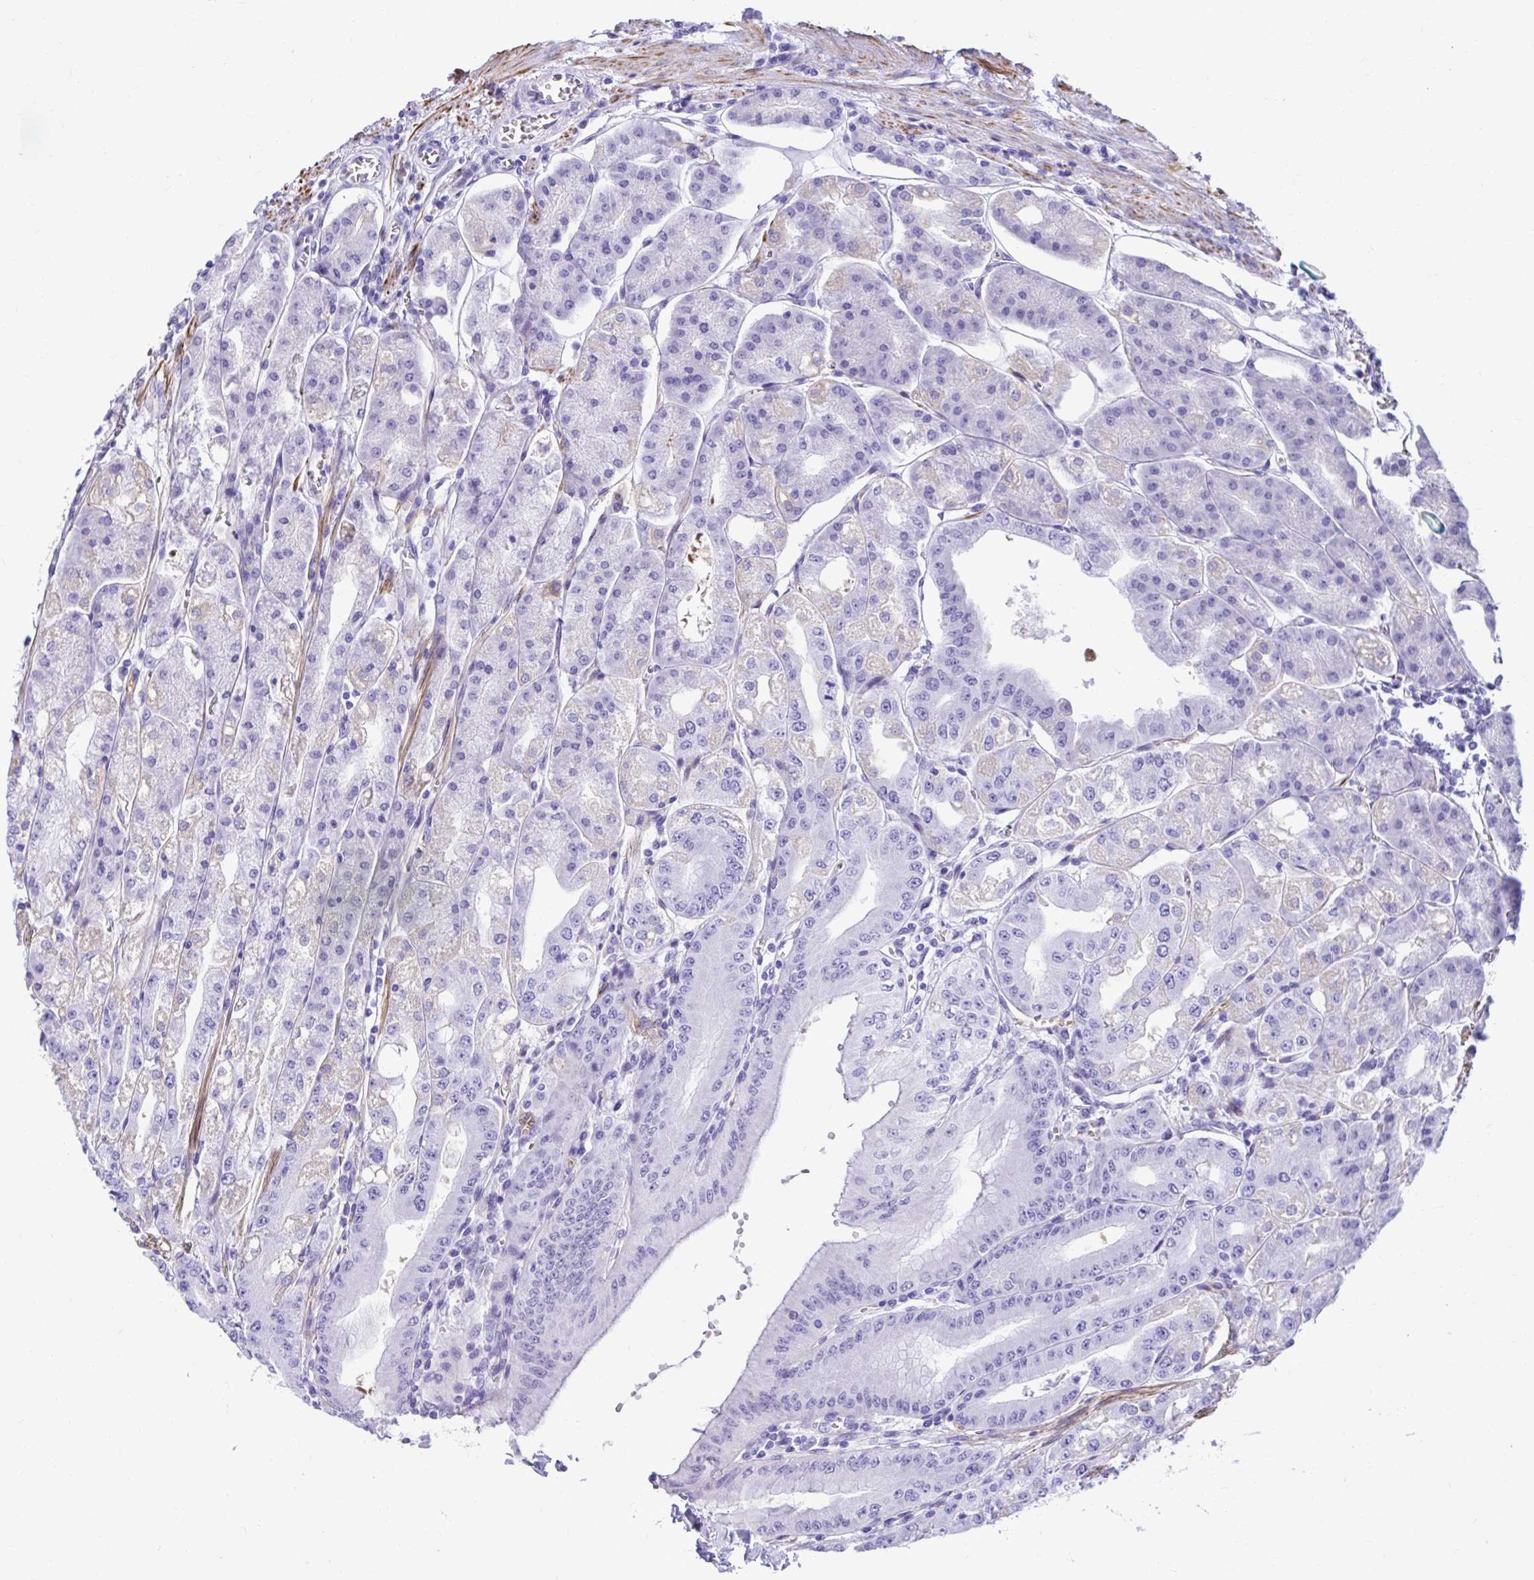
{"staining": {"intensity": "negative", "quantity": "none", "location": "none"}, "tissue": "stomach", "cell_type": "Glandular cells", "image_type": "normal", "snomed": [{"axis": "morphology", "description": "Normal tissue, NOS"}, {"axis": "topography", "description": "Stomach, lower"}], "caption": "Protein analysis of benign stomach exhibits no significant positivity in glandular cells. (DAB immunohistochemistry, high magnification).", "gene": "ABCG2", "patient": {"sex": "male", "age": 71}}